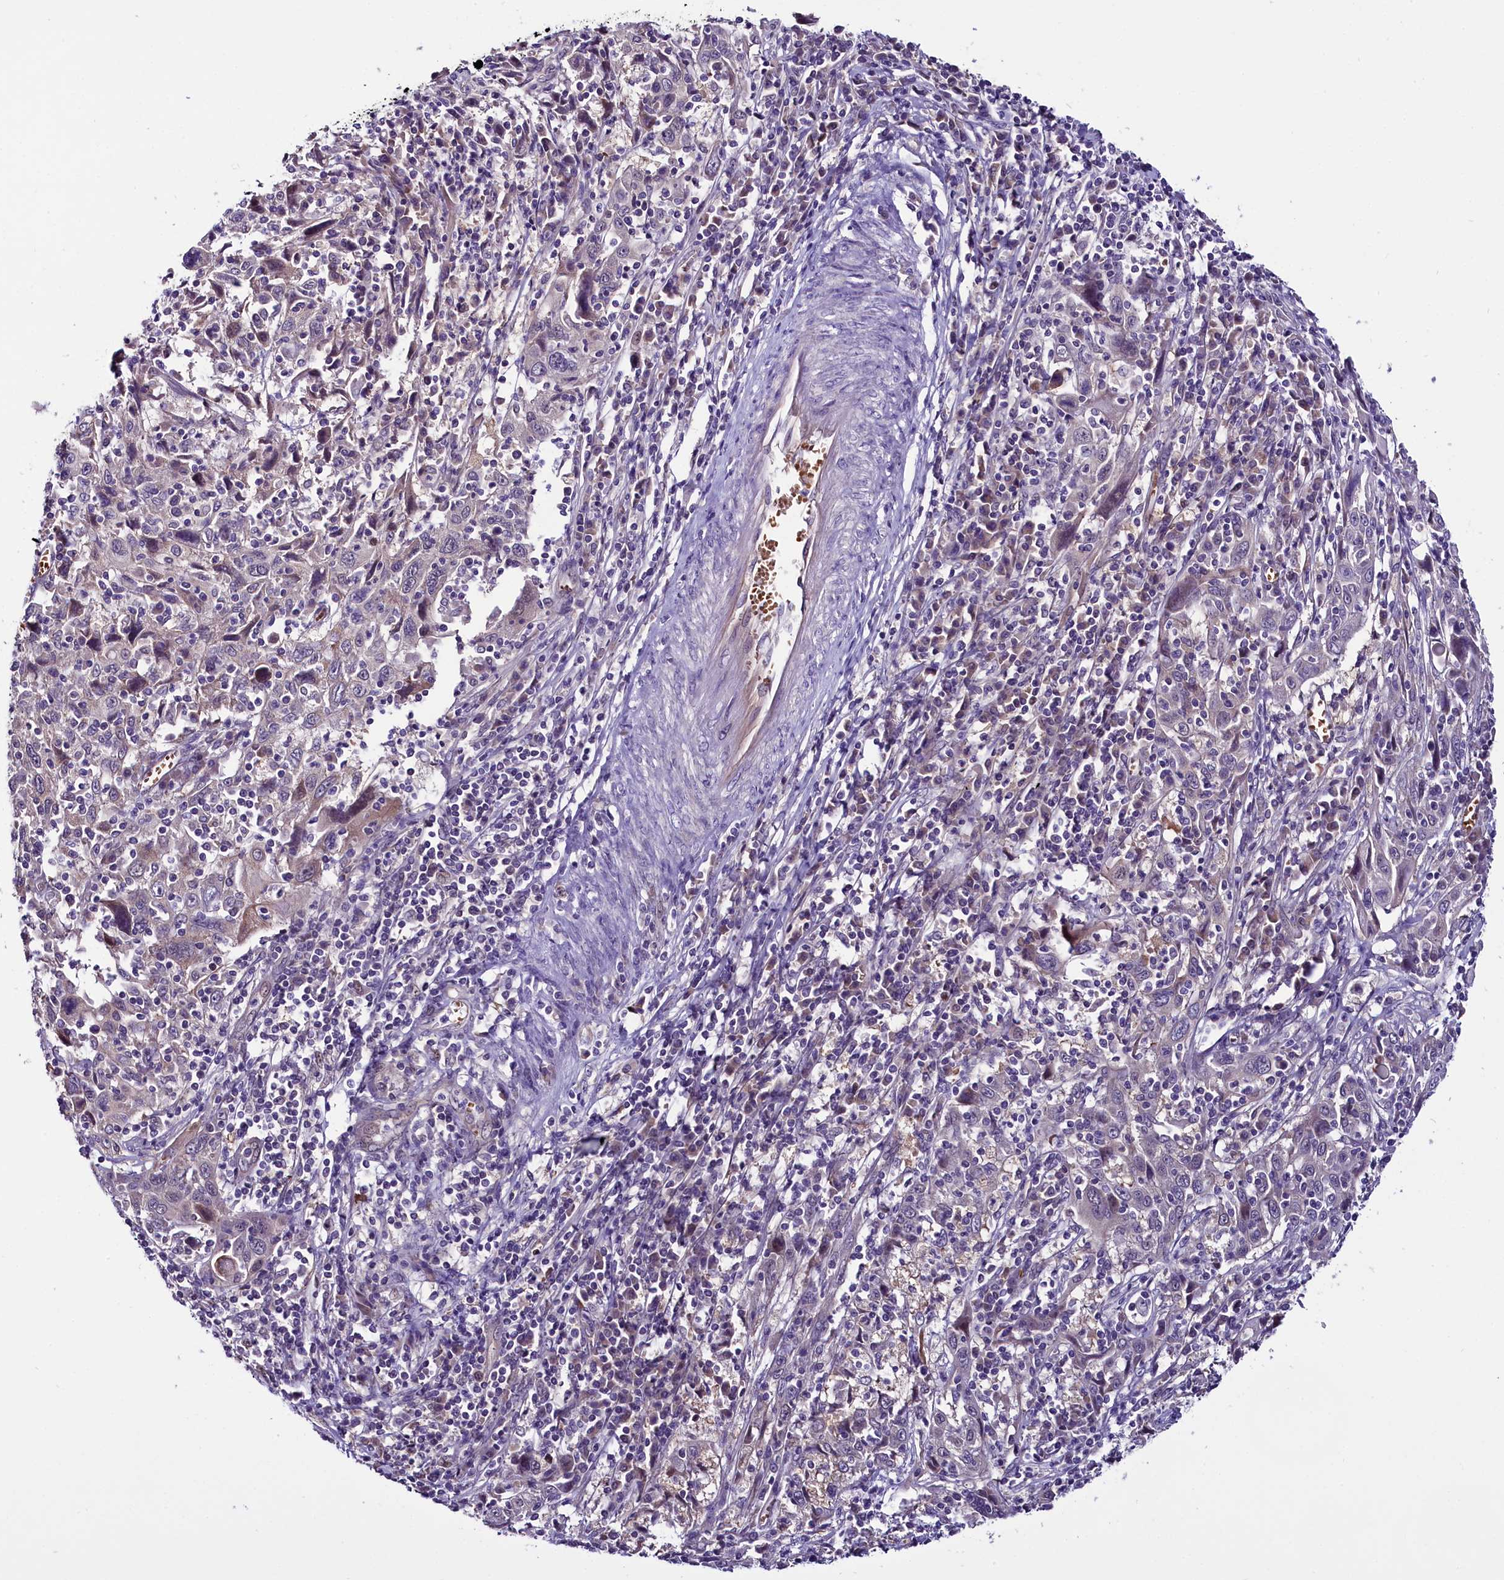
{"staining": {"intensity": "negative", "quantity": "none", "location": "none"}, "tissue": "cervical cancer", "cell_type": "Tumor cells", "image_type": "cancer", "snomed": [{"axis": "morphology", "description": "Squamous cell carcinoma, NOS"}, {"axis": "topography", "description": "Cervix"}], "caption": "Immunohistochemistry (IHC) image of neoplastic tissue: human cervical squamous cell carcinoma stained with DAB (3,3'-diaminobenzidine) displays no significant protein expression in tumor cells.", "gene": "C9orf40", "patient": {"sex": "female", "age": 46}}